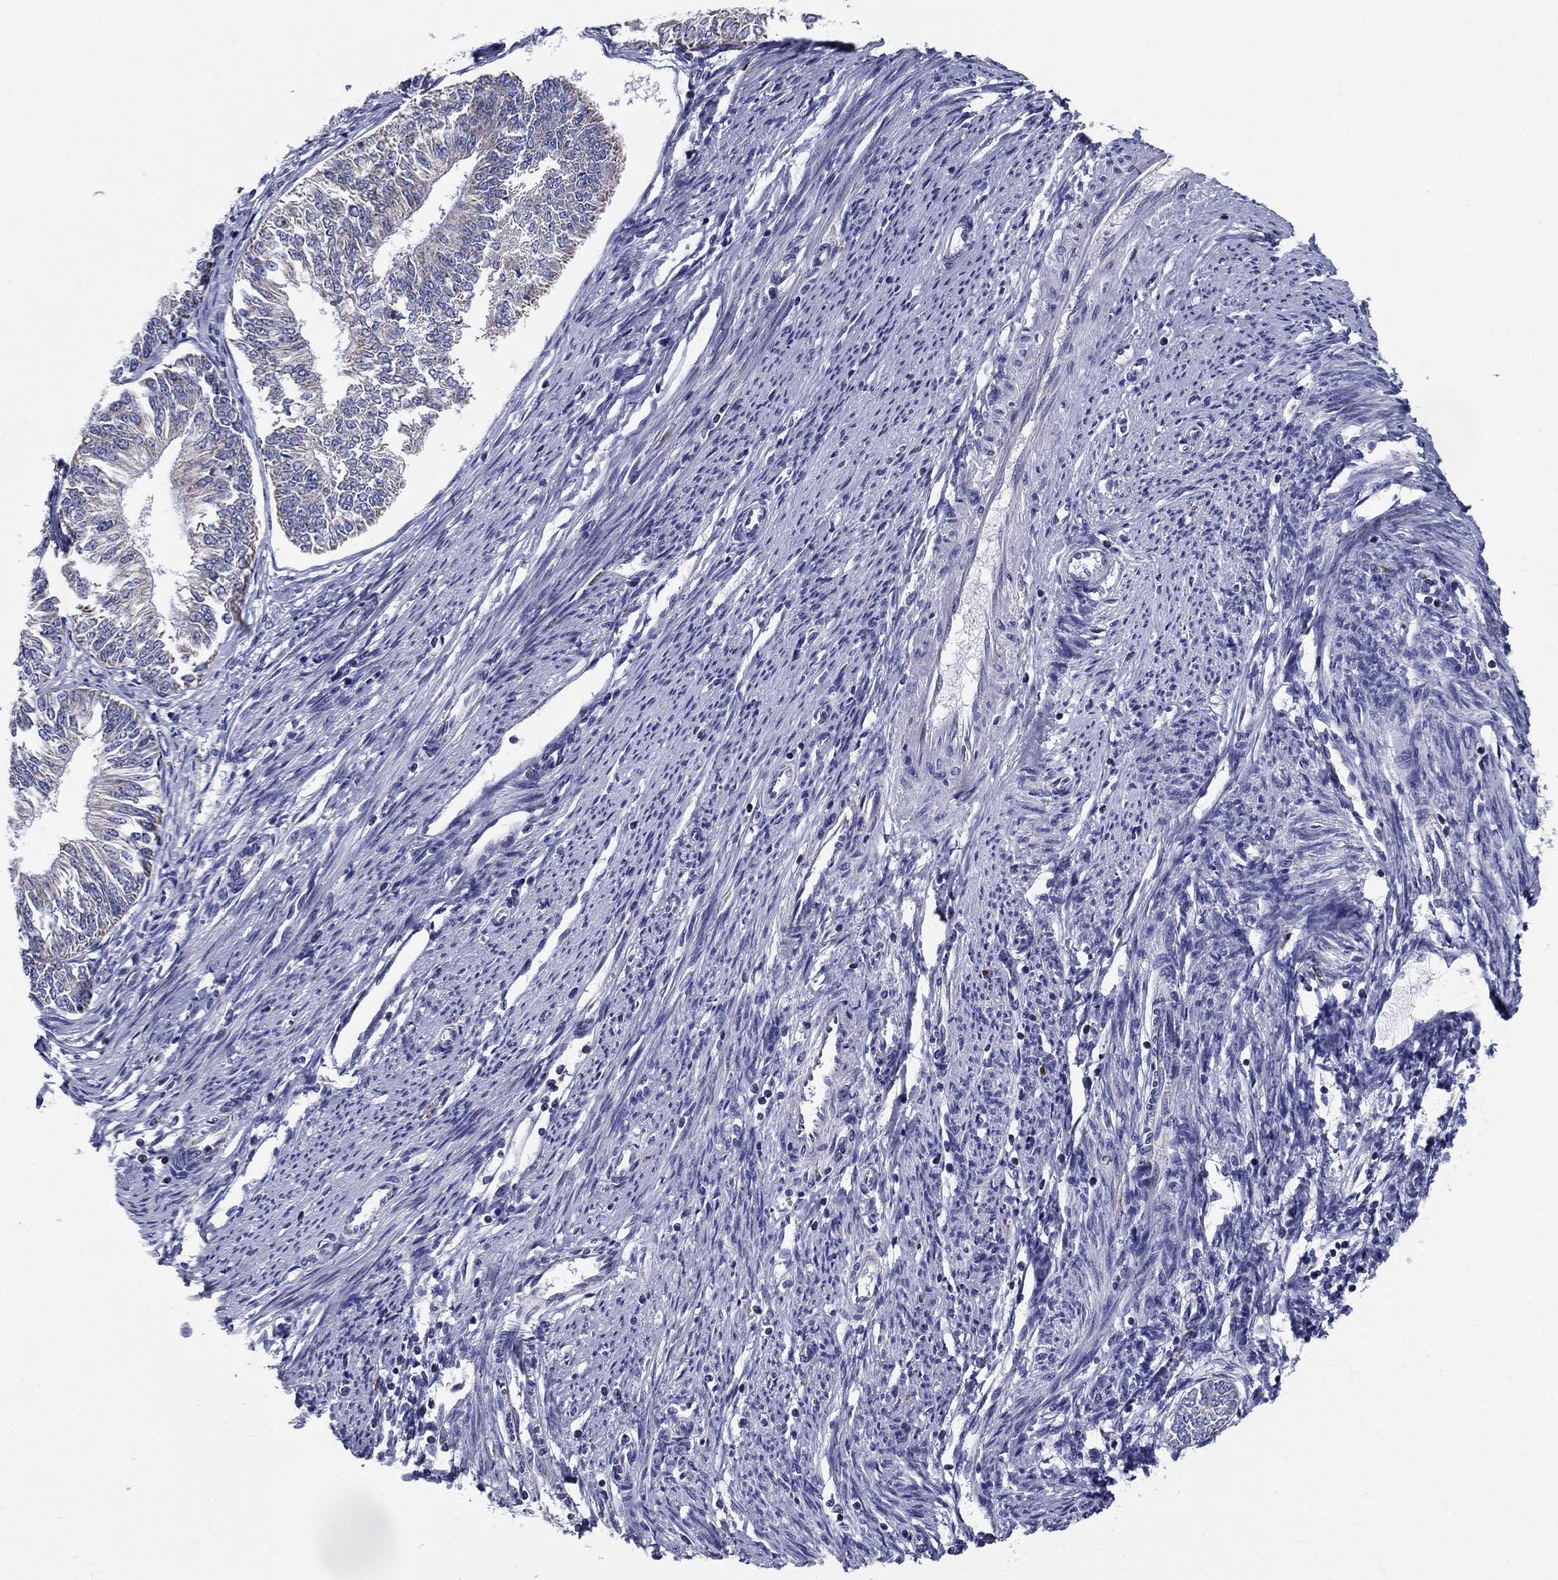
{"staining": {"intensity": "negative", "quantity": "none", "location": "none"}, "tissue": "endometrial cancer", "cell_type": "Tumor cells", "image_type": "cancer", "snomed": [{"axis": "morphology", "description": "Adenocarcinoma, NOS"}, {"axis": "topography", "description": "Endometrium"}], "caption": "An immunohistochemistry micrograph of endometrial cancer is shown. There is no staining in tumor cells of endometrial cancer.", "gene": "UPB1", "patient": {"sex": "female", "age": 58}}